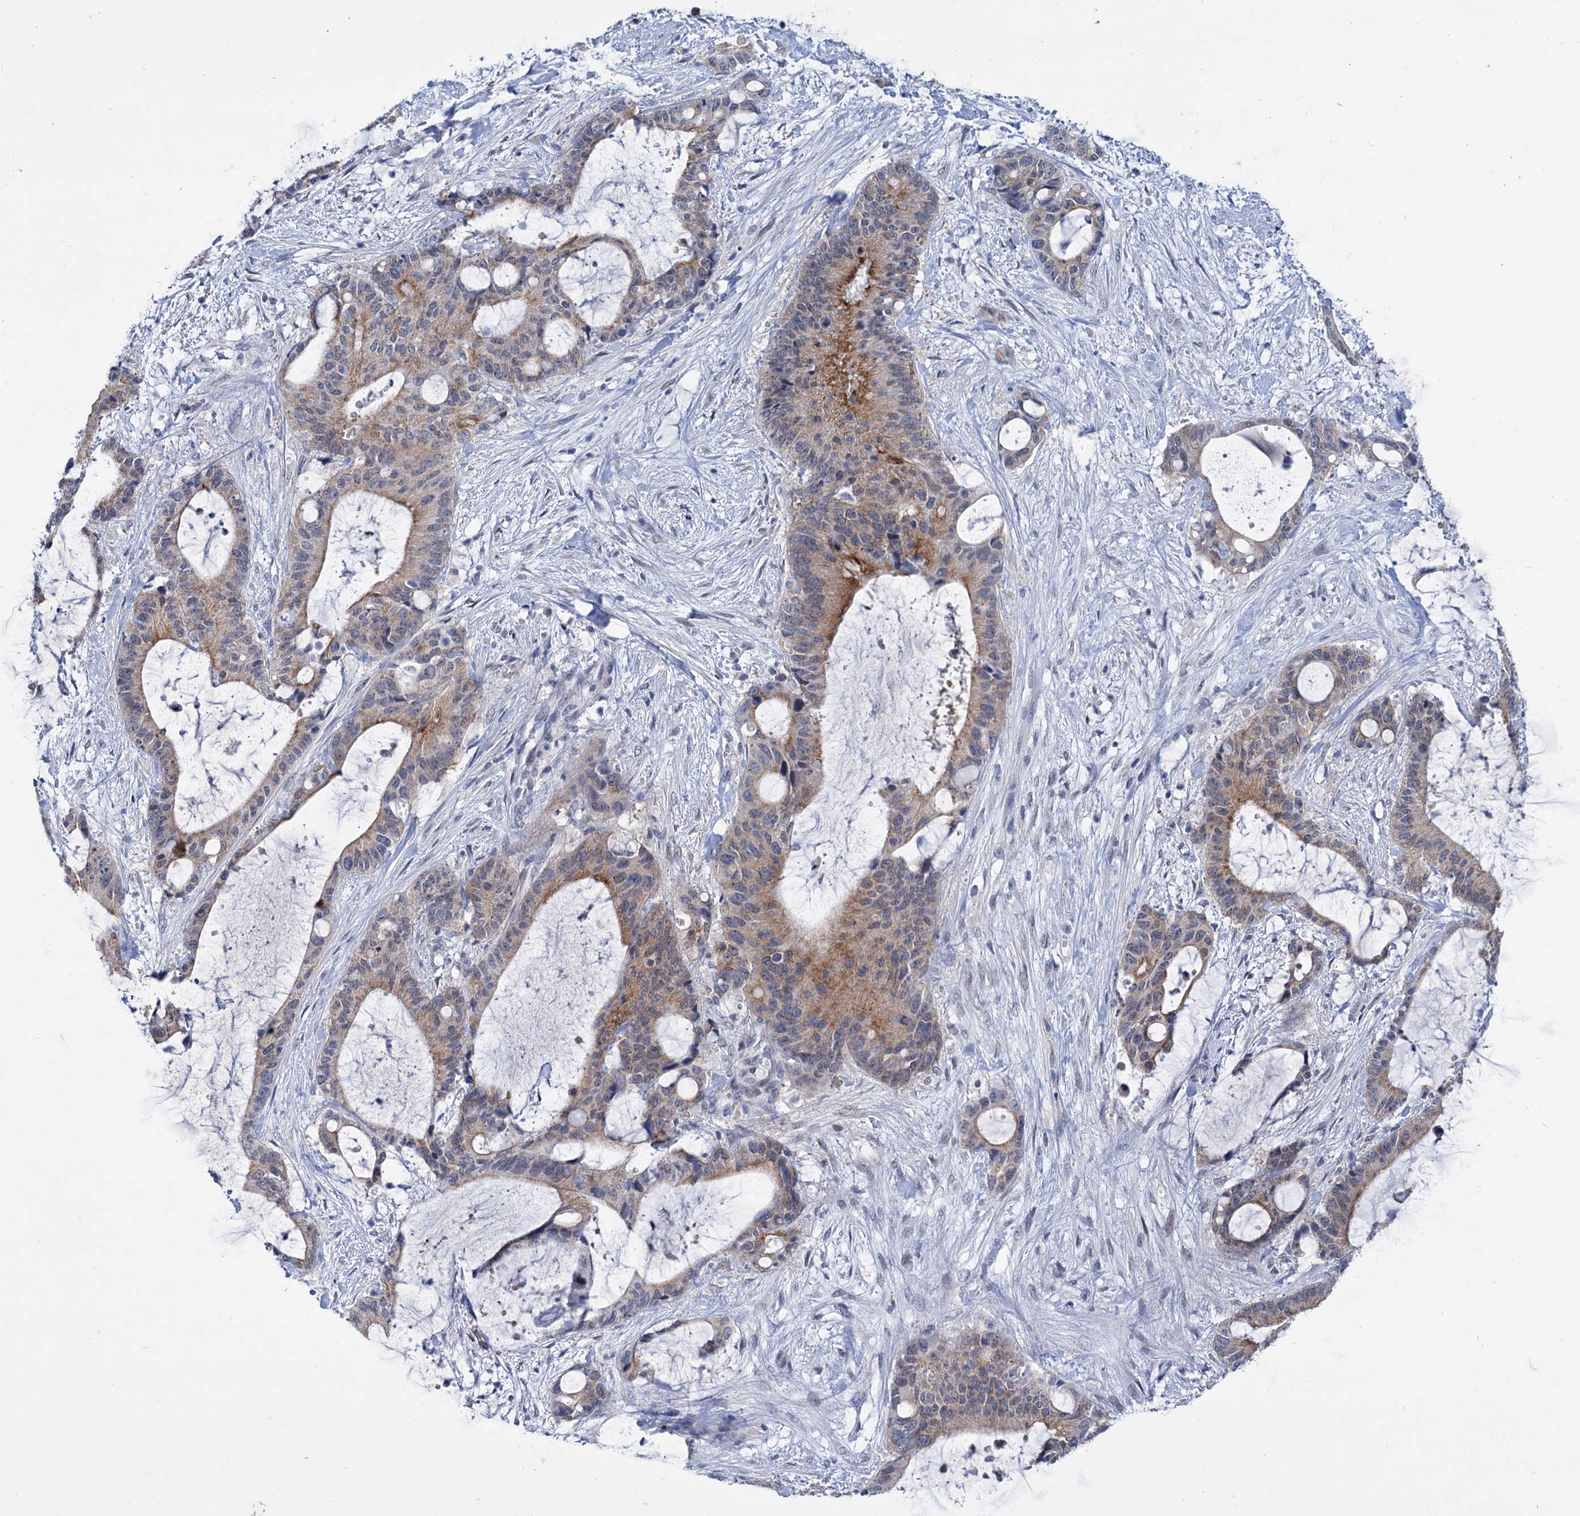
{"staining": {"intensity": "moderate", "quantity": ">75%", "location": "cytoplasmic/membranous"}, "tissue": "liver cancer", "cell_type": "Tumor cells", "image_type": "cancer", "snomed": [{"axis": "morphology", "description": "Normal tissue, NOS"}, {"axis": "morphology", "description": "Cholangiocarcinoma"}, {"axis": "topography", "description": "Liver"}, {"axis": "topography", "description": "Peripheral nerve tissue"}], "caption": "Human liver cancer (cholangiocarcinoma) stained for a protein (brown) reveals moderate cytoplasmic/membranous positive expression in approximately >75% of tumor cells.", "gene": "MID1IP1", "patient": {"sex": "female", "age": 73}}